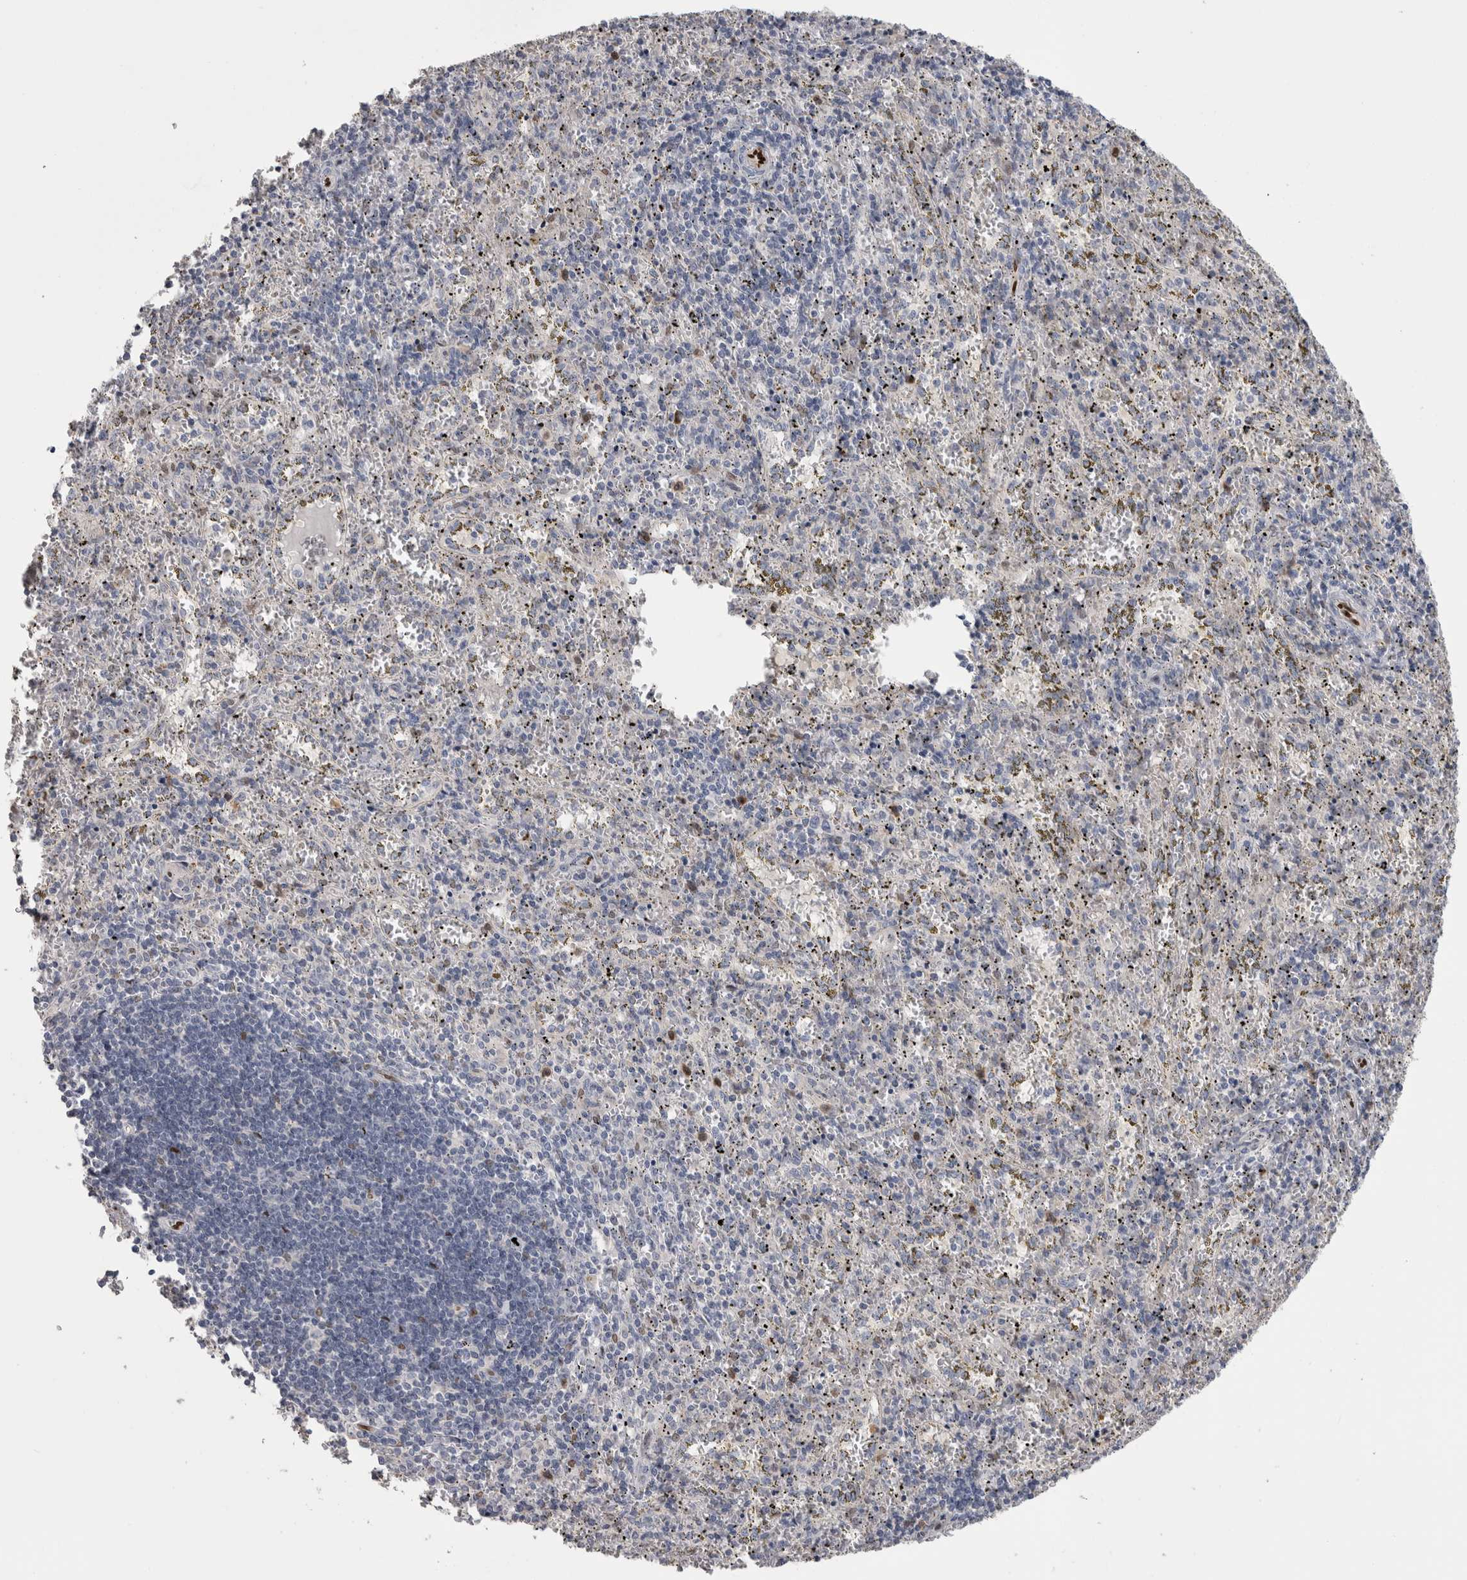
{"staining": {"intensity": "negative", "quantity": "none", "location": "none"}, "tissue": "spleen", "cell_type": "Cells in red pulp", "image_type": "normal", "snomed": [{"axis": "morphology", "description": "Normal tissue, NOS"}, {"axis": "topography", "description": "Spleen"}], "caption": "IHC of unremarkable human spleen displays no staining in cells in red pulp. (Brightfield microscopy of DAB IHC at high magnification).", "gene": "IL33", "patient": {"sex": "male", "age": 11}}